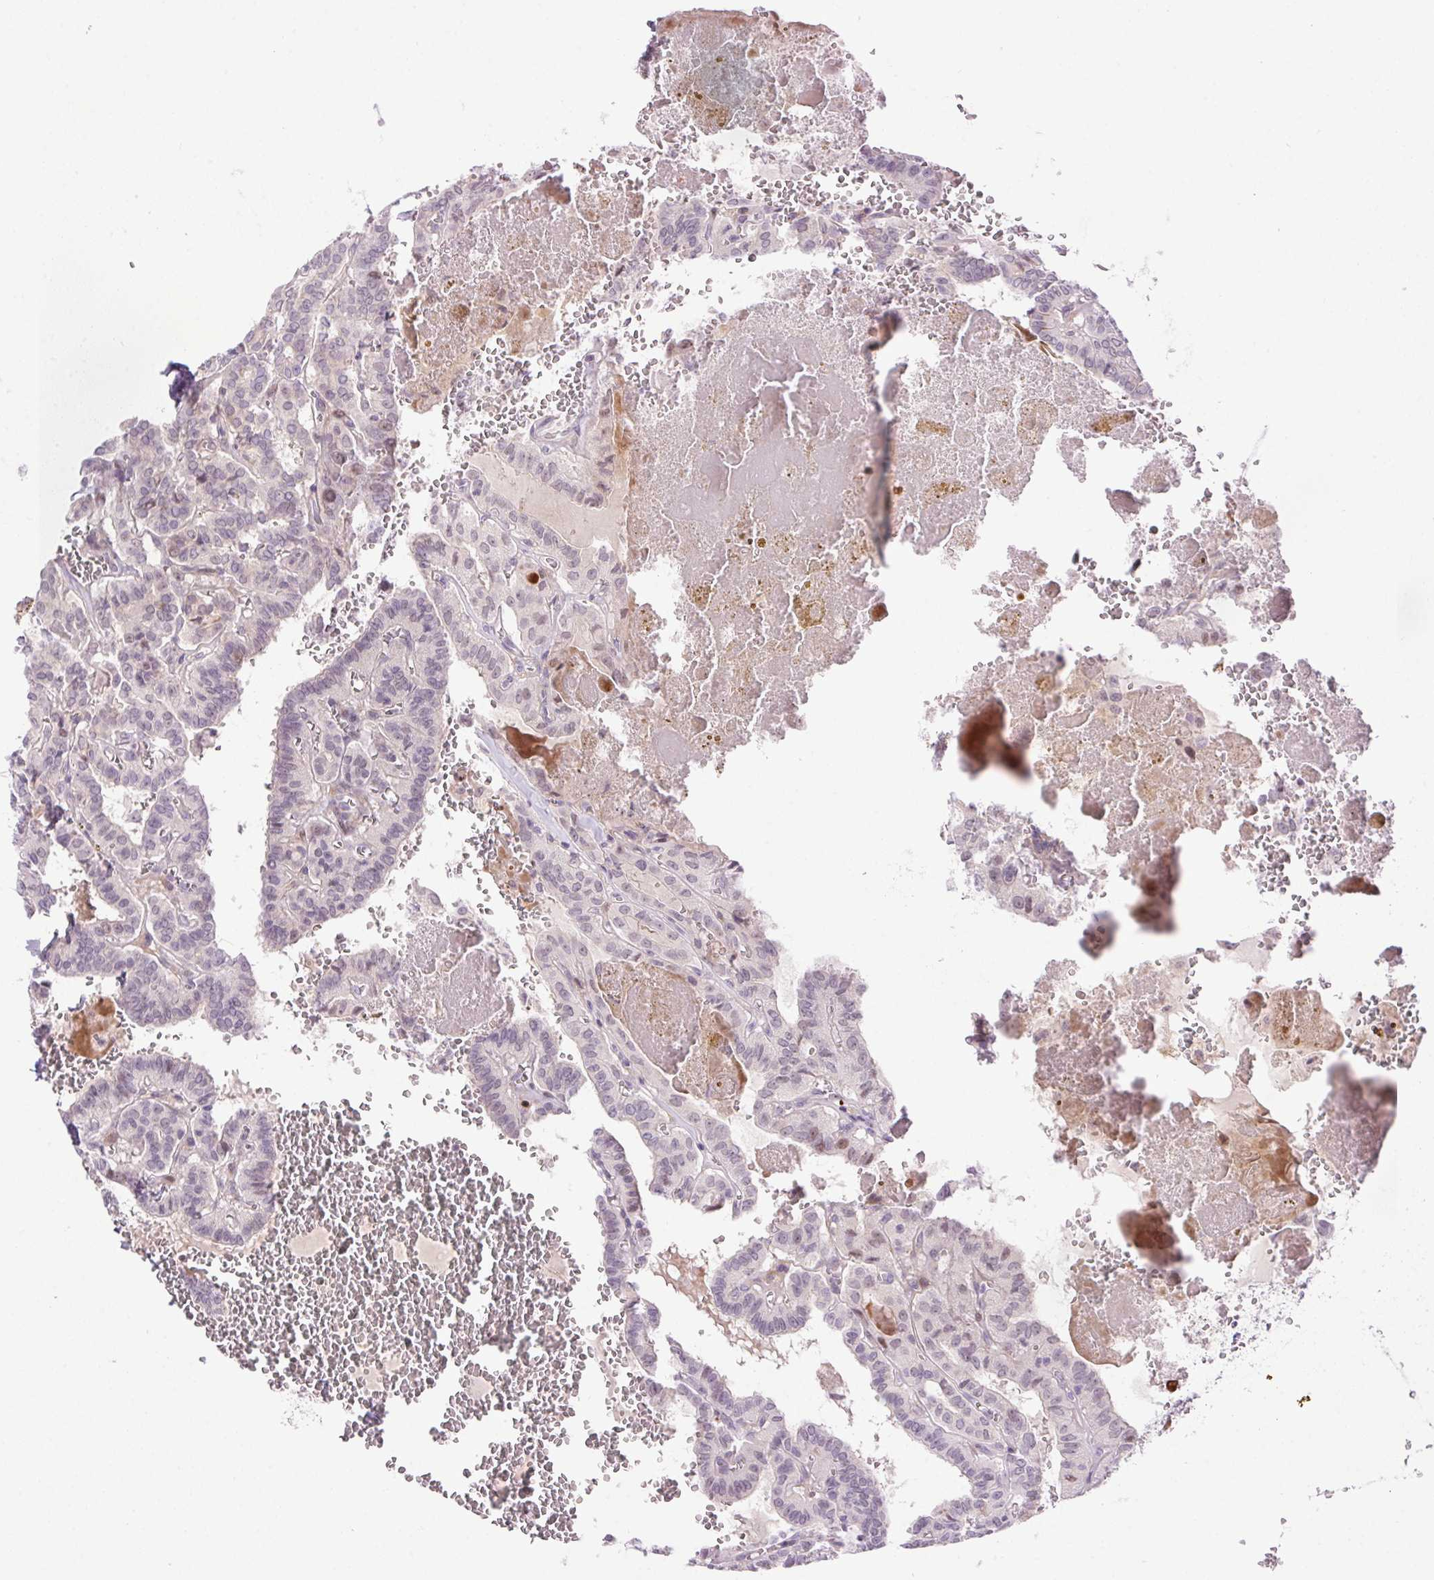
{"staining": {"intensity": "weak", "quantity": "<25%", "location": "nuclear"}, "tissue": "thyroid cancer", "cell_type": "Tumor cells", "image_type": "cancer", "snomed": [{"axis": "morphology", "description": "Papillary adenocarcinoma, NOS"}, {"axis": "topography", "description": "Thyroid gland"}], "caption": "The micrograph shows no significant positivity in tumor cells of thyroid cancer.", "gene": "LRRTM1", "patient": {"sex": "female", "age": 21}}